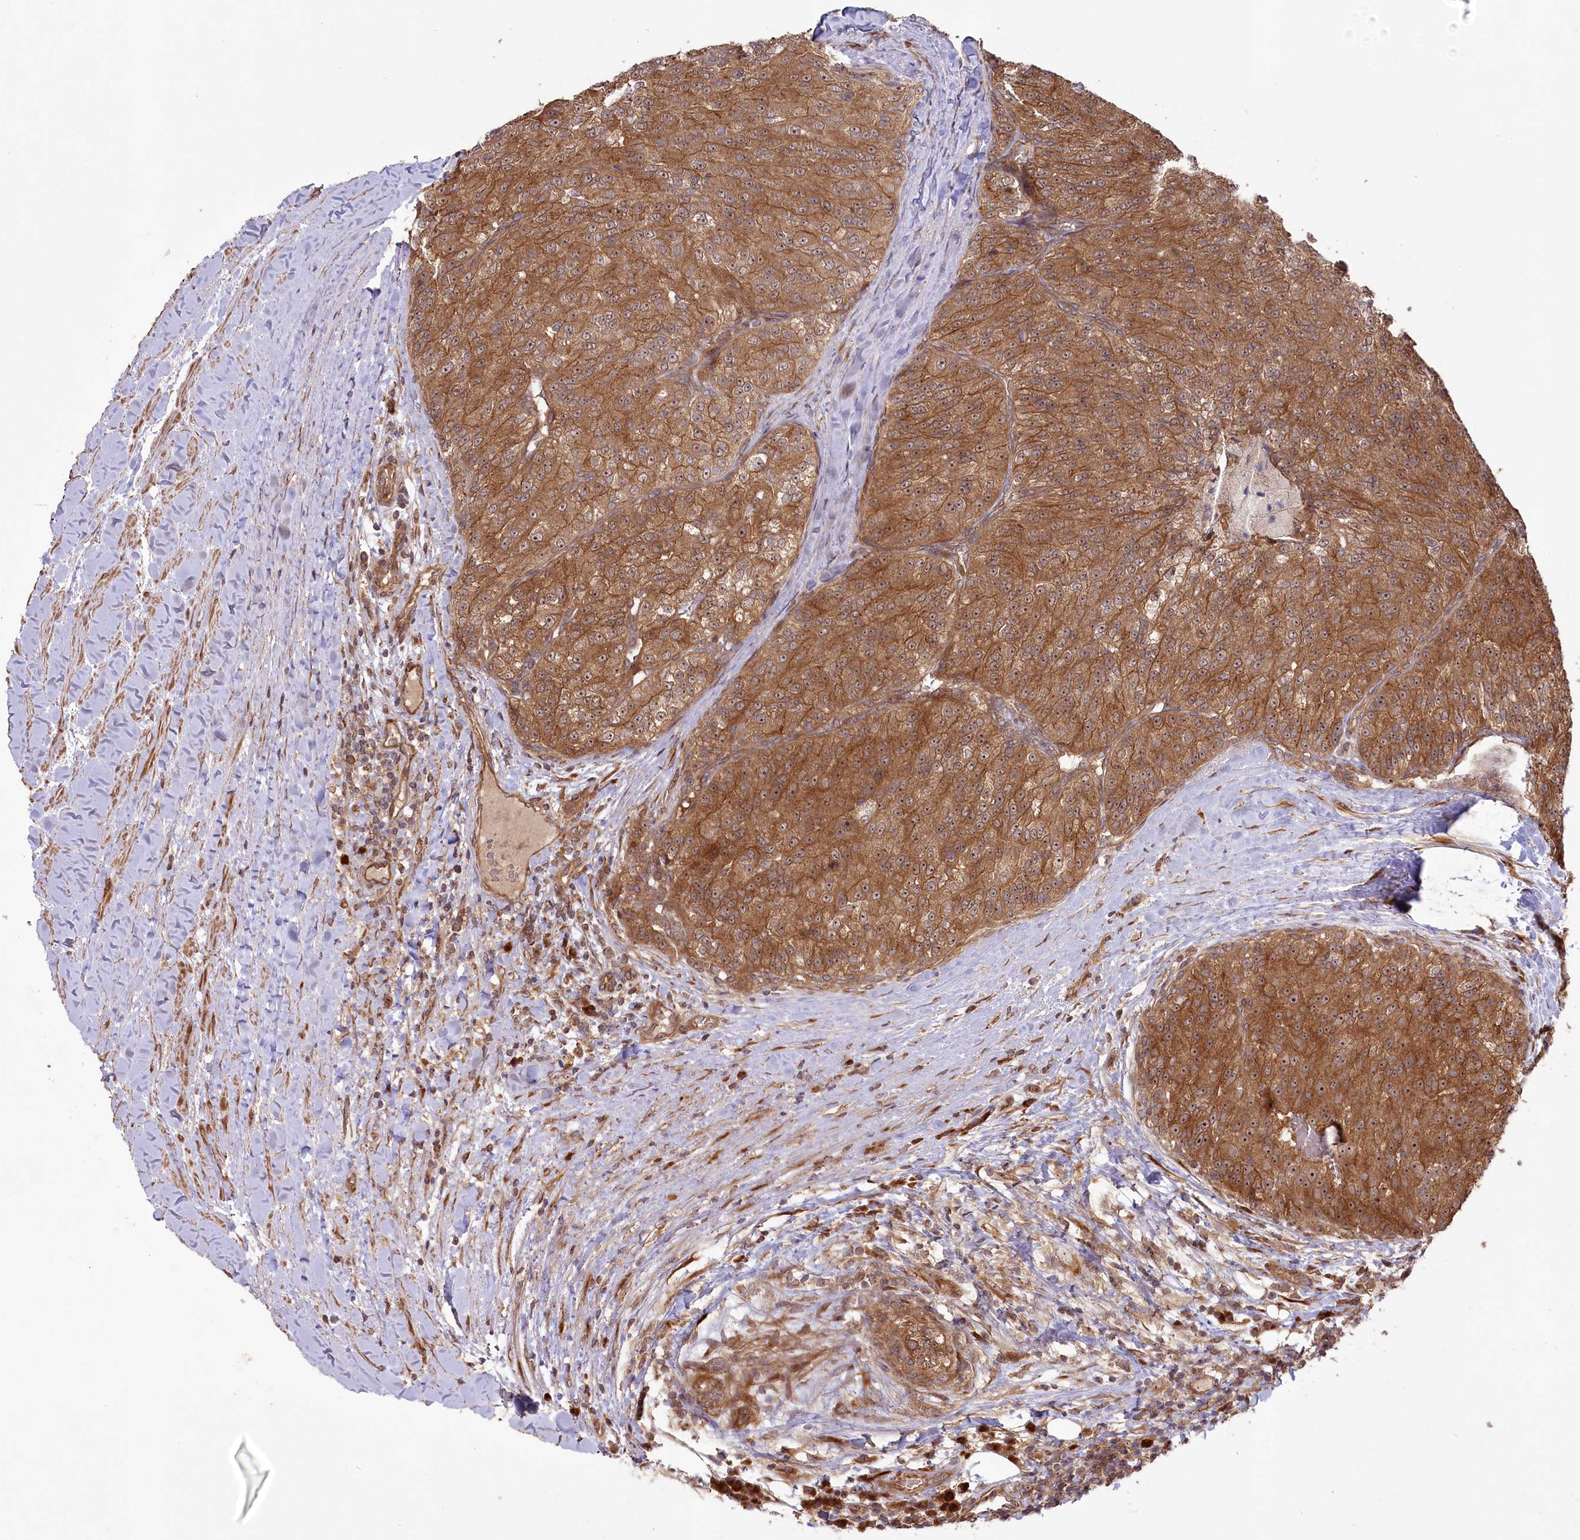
{"staining": {"intensity": "moderate", "quantity": ">75%", "location": "cytoplasmic/membranous,nuclear"}, "tissue": "renal cancer", "cell_type": "Tumor cells", "image_type": "cancer", "snomed": [{"axis": "morphology", "description": "Adenocarcinoma, NOS"}, {"axis": "topography", "description": "Kidney"}], "caption": "Protein expression analysis of human renal adenocarcinoma reveals moderate cytoplasmic/membranous and nuclear staining in about >75% of tumor cells.", "gene": "TBCA", "patient": {"sex": "female", "age": 63}}